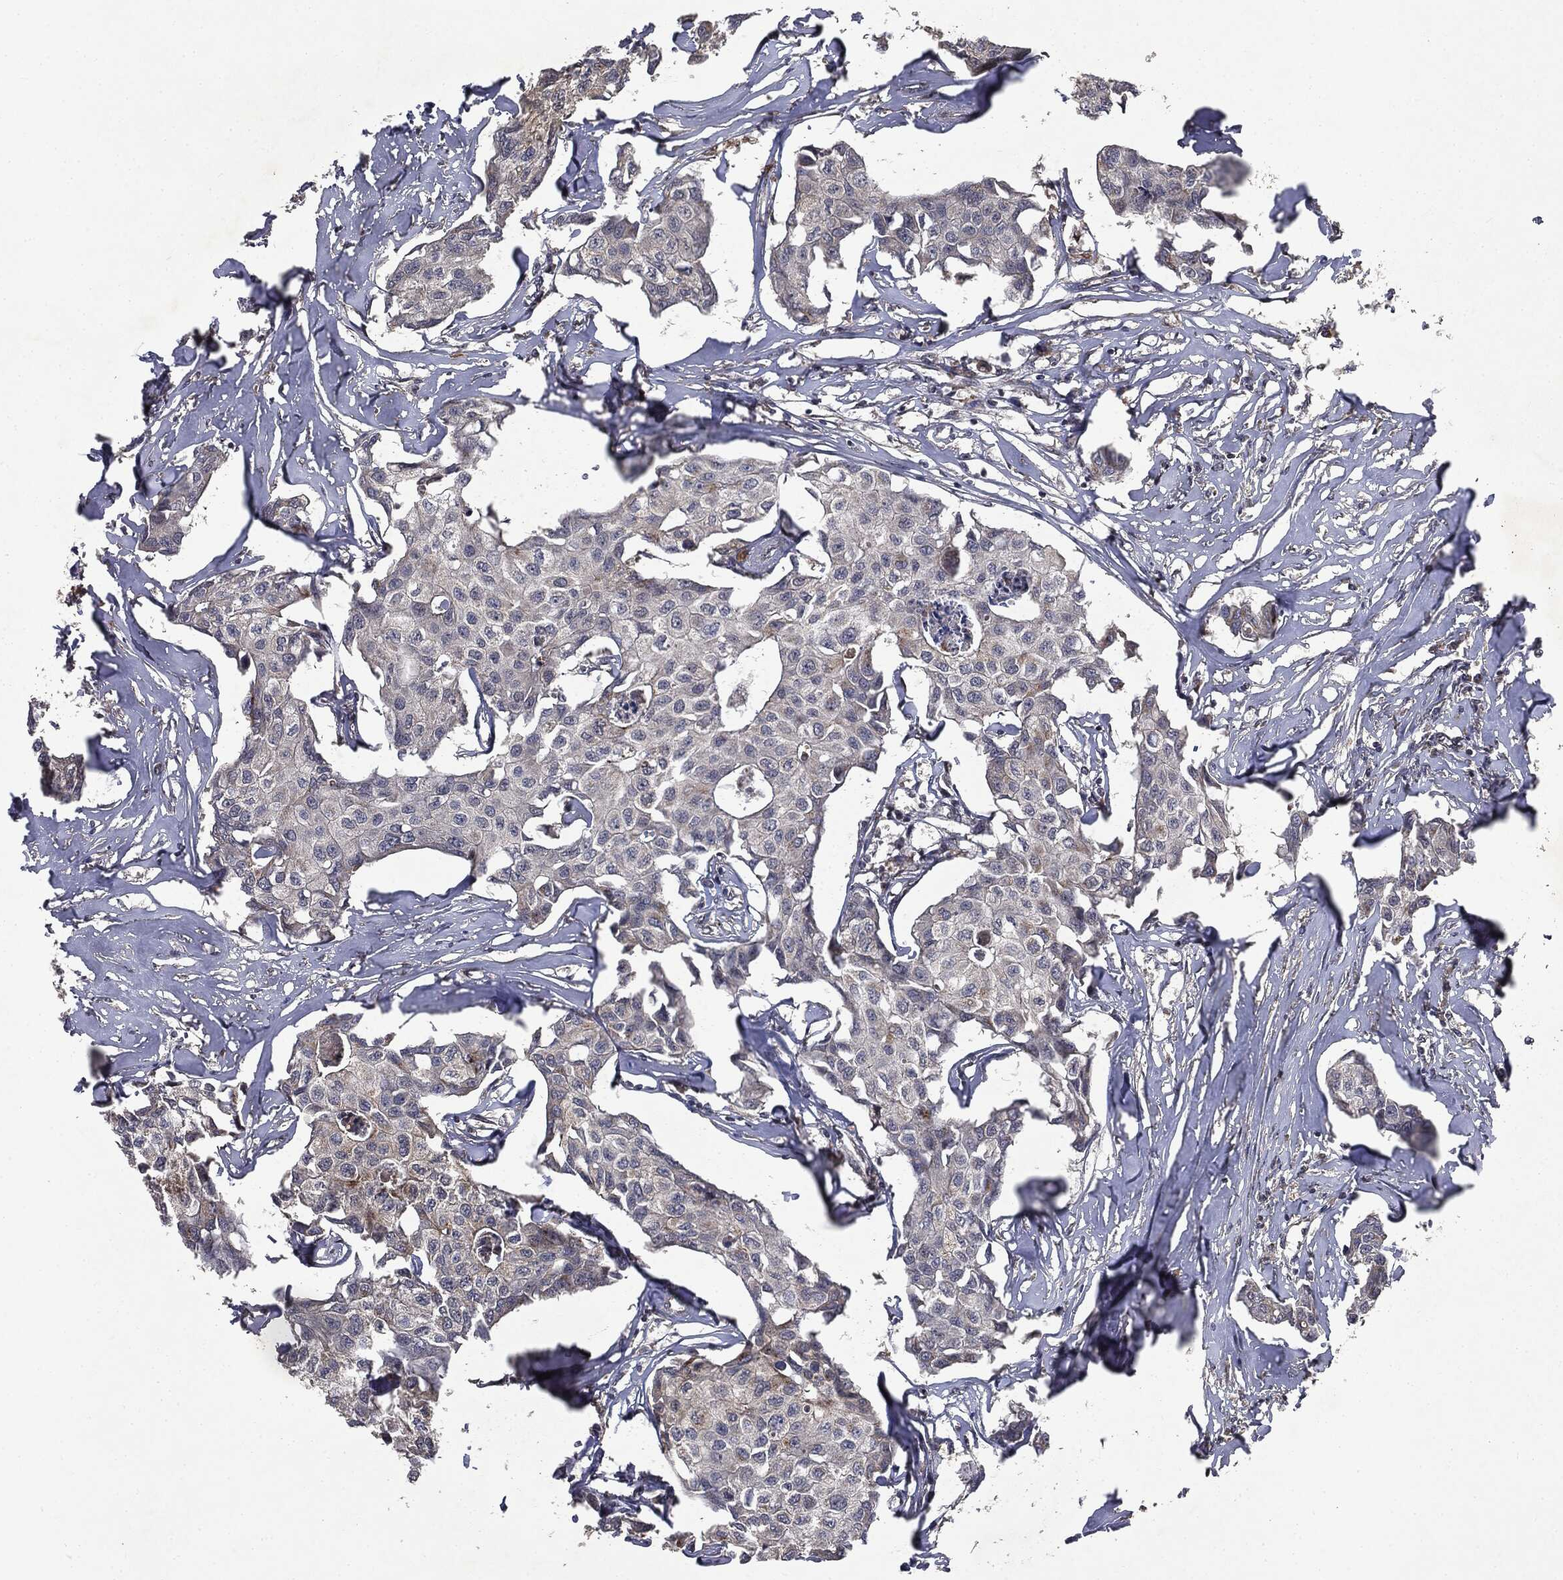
{"staining": {"intensity": "negative", "quantity": "none", "location": "none"}, "tissue": "breast cancer", "cell_type": "Tumor cells", "image_type": "cancer", "snomed": [{"axis": "morphology", "description": "Duct carcinoma"}, {"axis": "topography", "description": "Breast"}], "caption": "This is an IHC histopathology image of human breast cancer (invasive ductal carcinoma). There is no positivity in tumor cells.", "gene": "PLPPR2", "patient": {"sex": "female", "age": 80}}